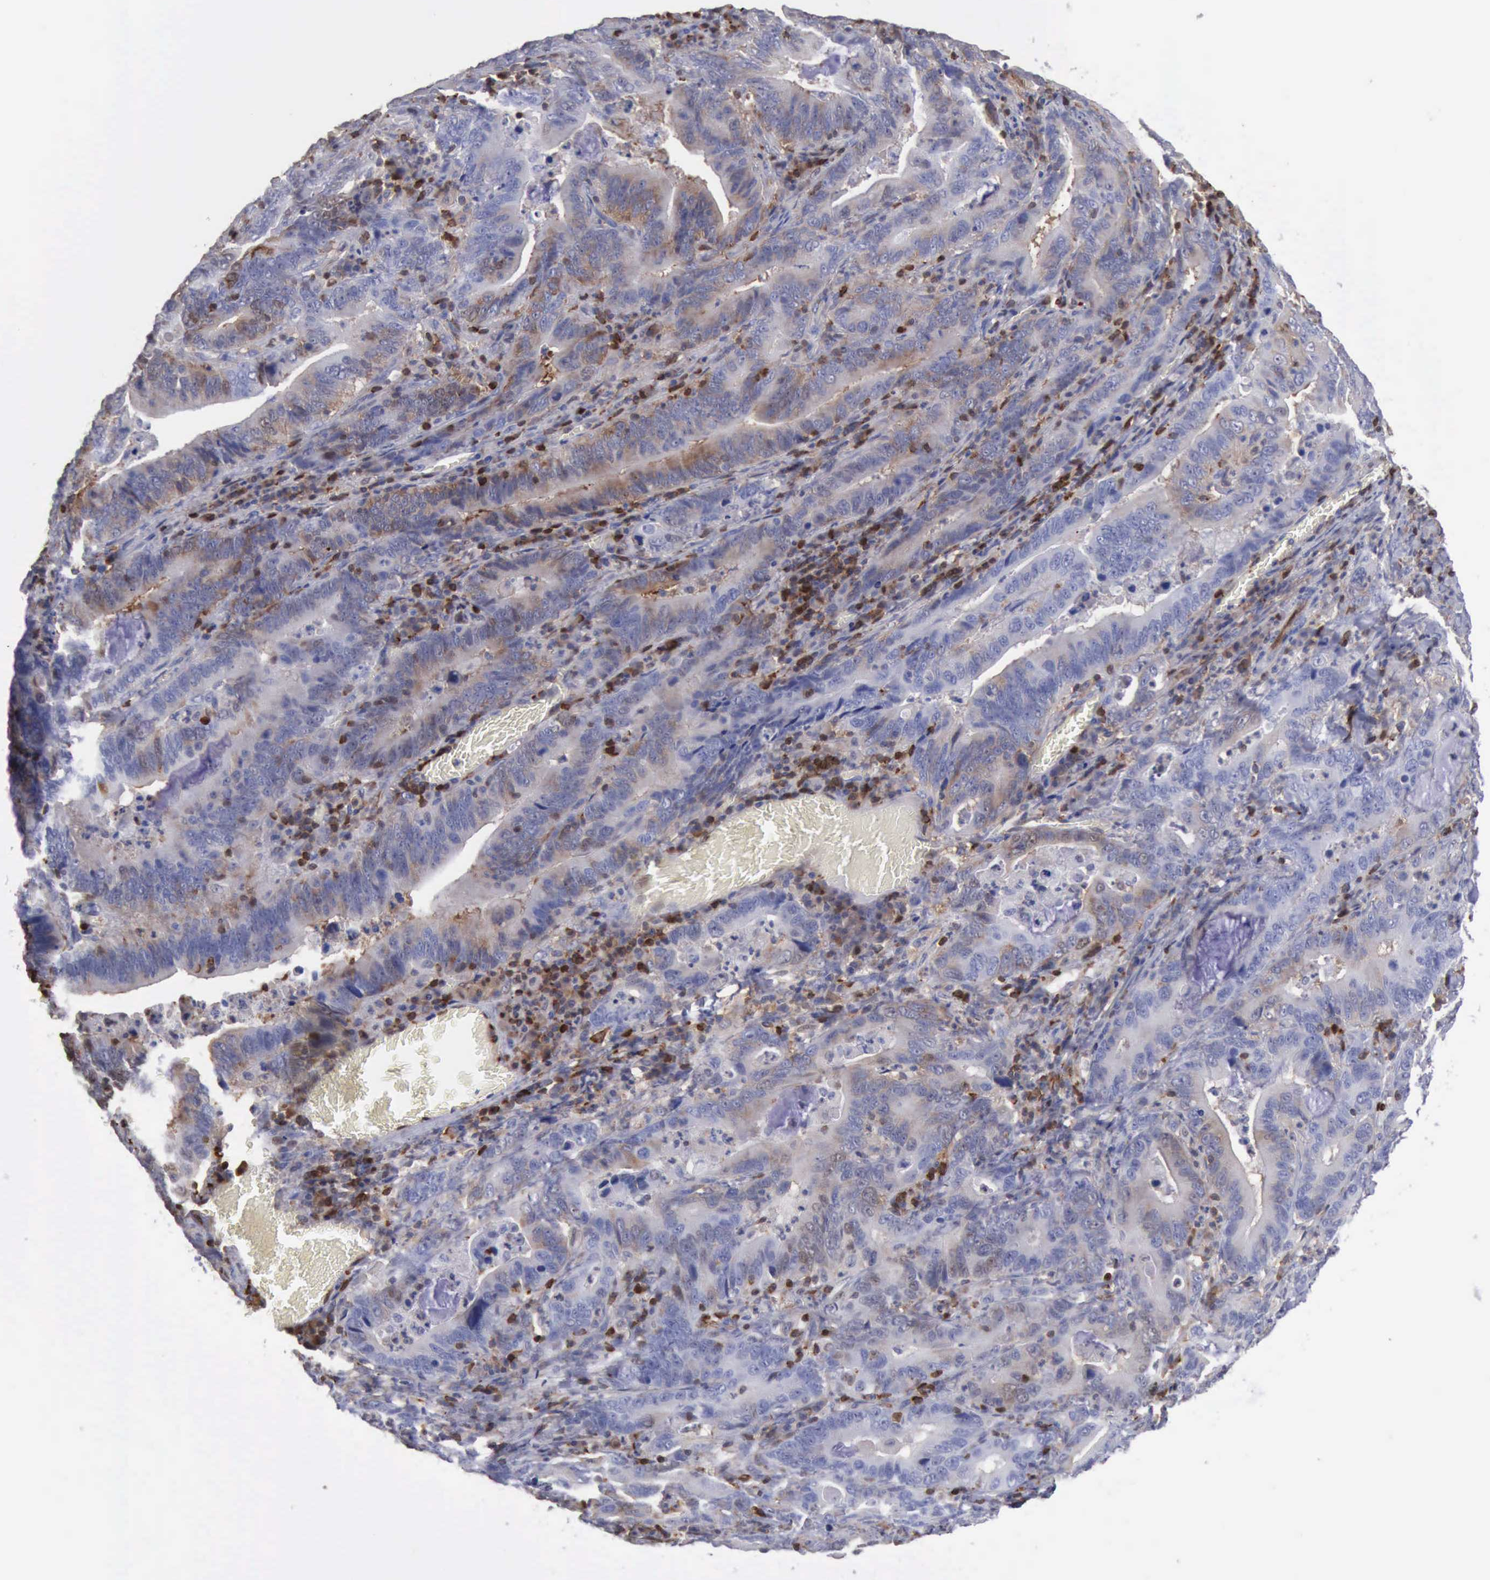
{"staining": {"intensity": "negative", "quantity": "none", "location": "none"}, "tissue": "stomach cancer", "cell_type": "Tumor cells", "image_type": "cancer", "snomed": [{"axis": "morphology", "description": "Adenocarcinoma, NOS"}, {"axis": "topography", "description": "Stomach, upper"}], "caption": "There is no significant staining in tumor cells of stomach adenocarcinoma.", "gene": "PDCD4", "patient": {"sex": "male", "age": 63}}